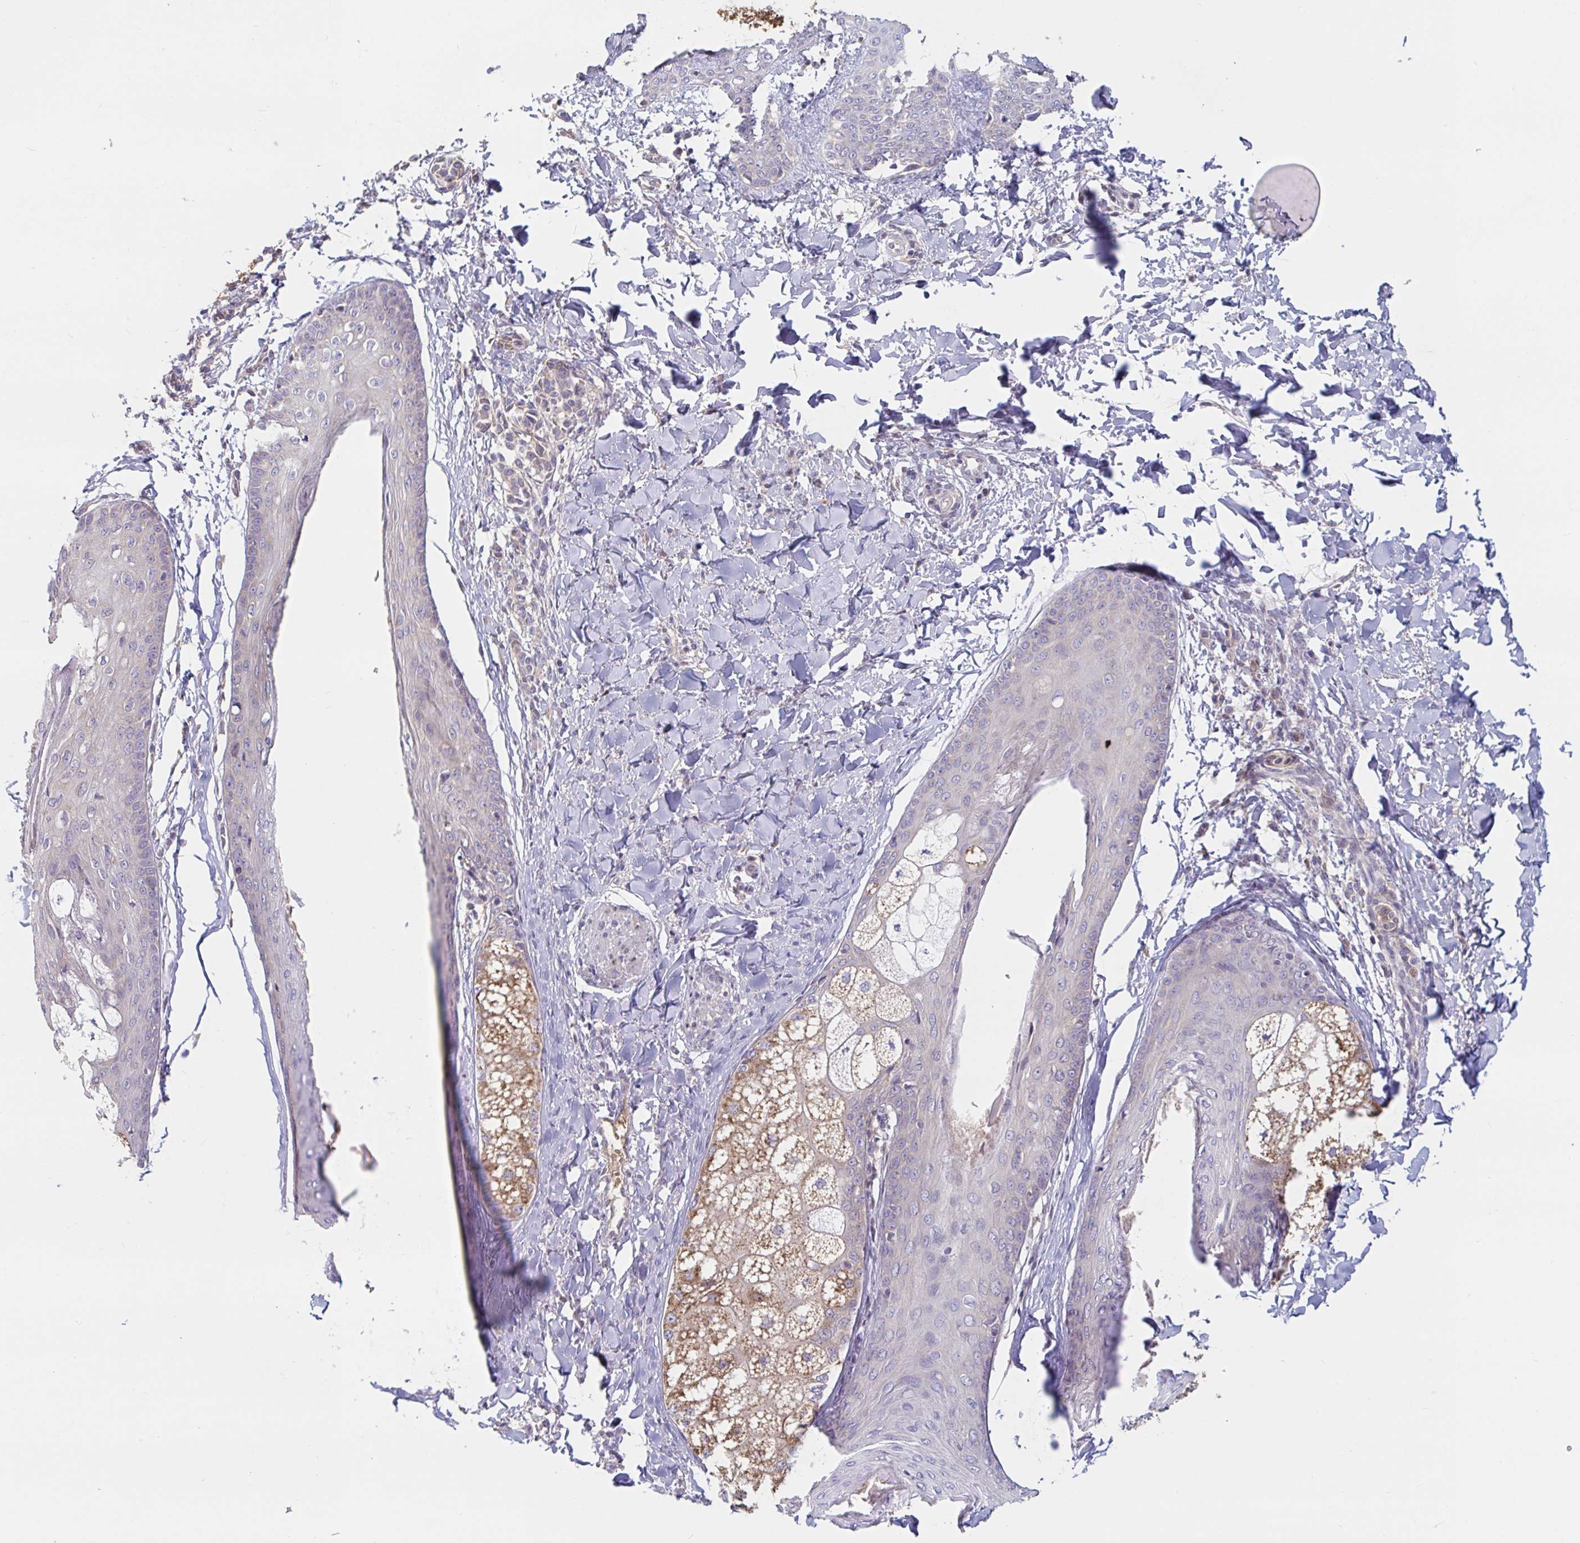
{"staining": {"intensity": "weak", "quantity": "25%-75%", "location": "cytoplasmic/membranous"}, "tissue": "skin", "cell_type": "Fibroblasts", "image_type": "normal", "snomed": [{"axis": "morphology", "description": "Normal tissue, NOS"}, {"axis": "topography", "description": "Skin"}], "caption": "Immunohistochemistry (IHC) image of normal skin: human skin stained using immunohistochemistry demonstrates low levels of weak protein expression localized specifically in the cytoplasmic/membranous of fibroblasts, appearing as a cytoplasmic/membranous brown color.", "gene": "LARP1", "patient": {"sex": "male", "age": 16}}